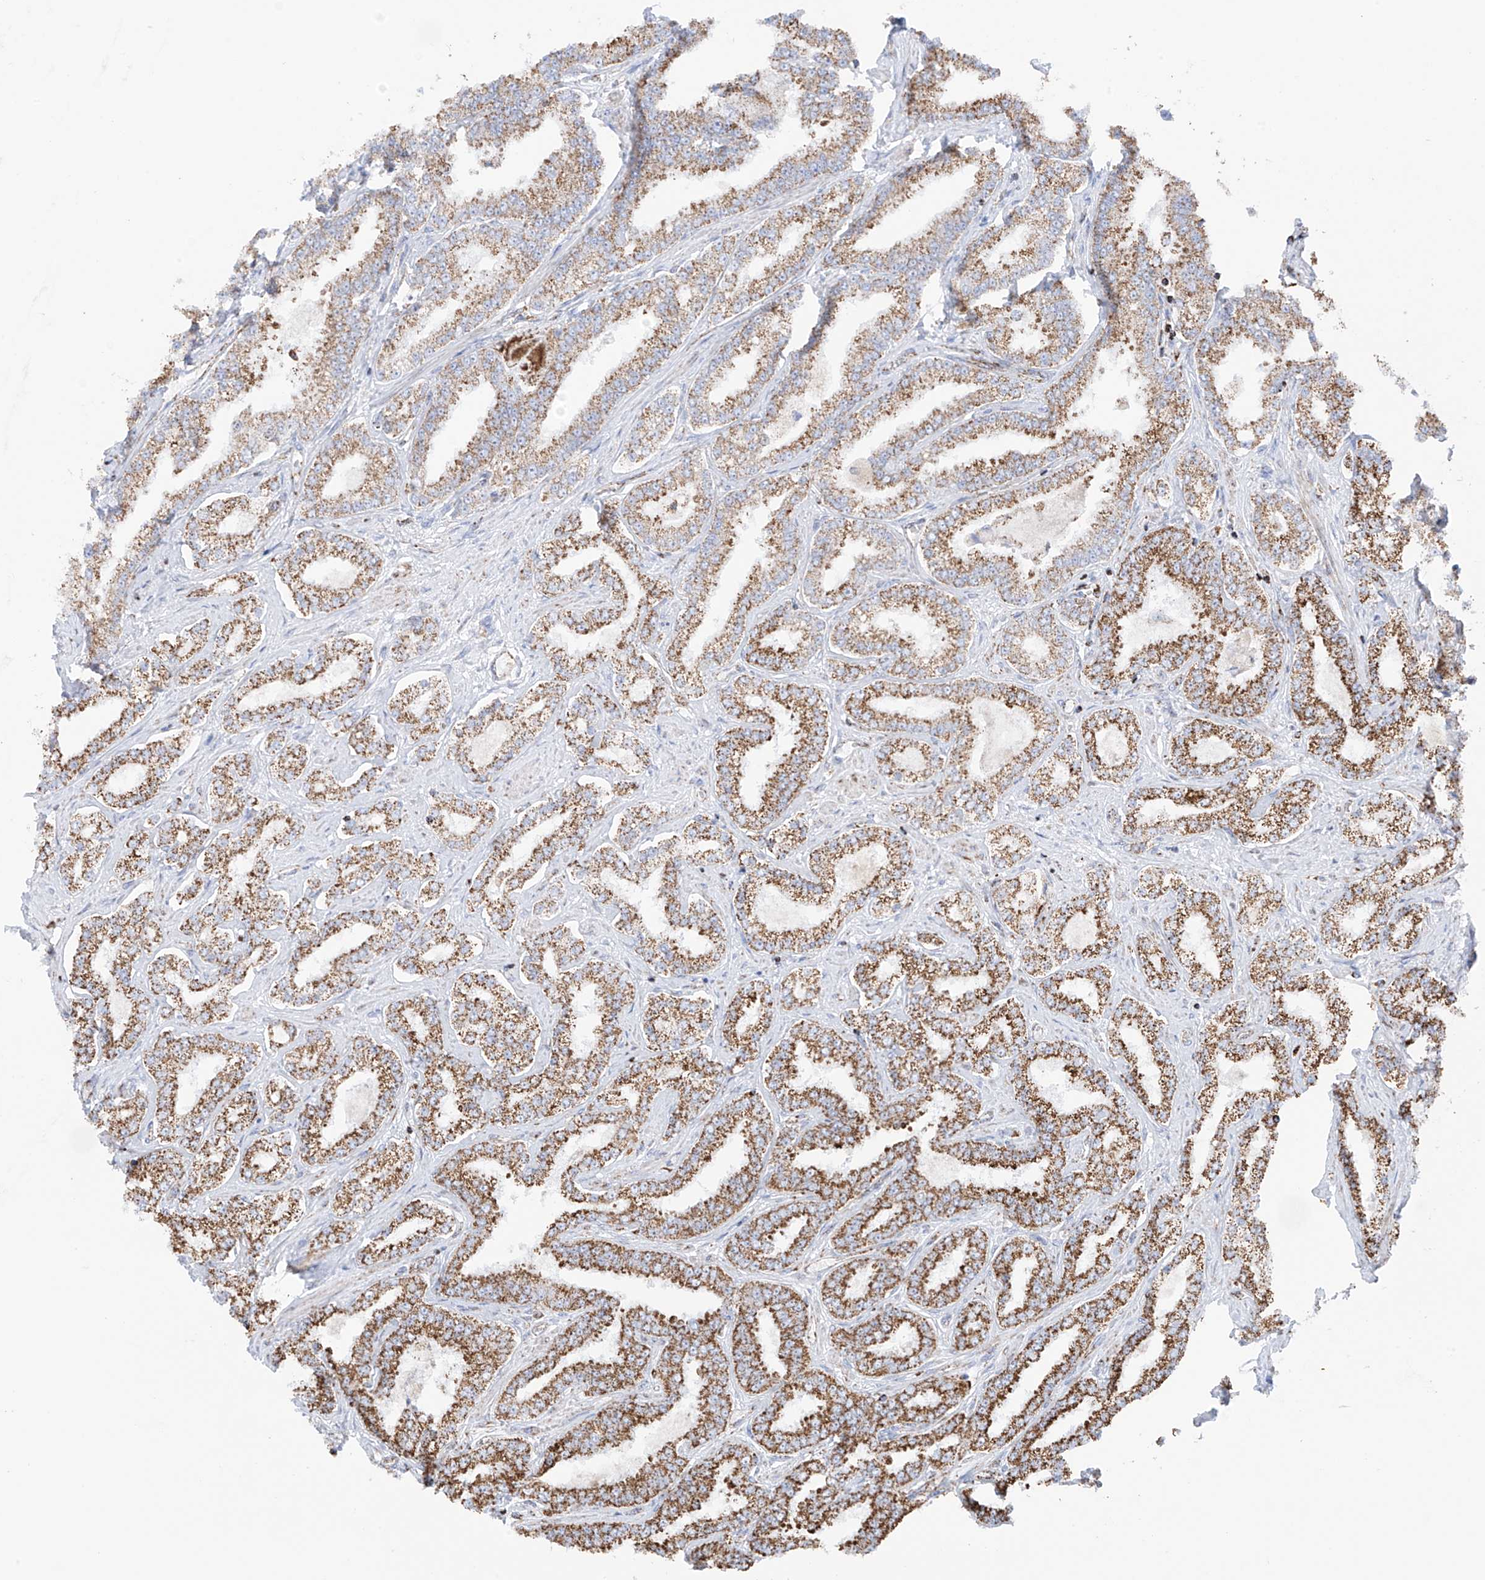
{"staining": {"intensity": "moderate", "quantity": ">75%", "location": "cytoplasmic/membranous"}, "tissue": "prostate cancer", "cell_type": "Tumor cells", "image_type": "cancer", "snomed": [{"axis": "morphology", "description": "Normal tissue, NOS"}, {"axis": "morphology", "description": "Adenocarcinoma, High grade"}, {"axis": "topography", "description": "Prostate"}], "caption": "Immunohistochemistry (IHC) histopathology image of prostate cancer stained for a protein (brown), which exhibits medium levels of moderate cytoplasmic/membranous expression in approximately >75% of tumor cells.", "gene": "XKR3", "patient": {"sex": "male", "age": 83}}